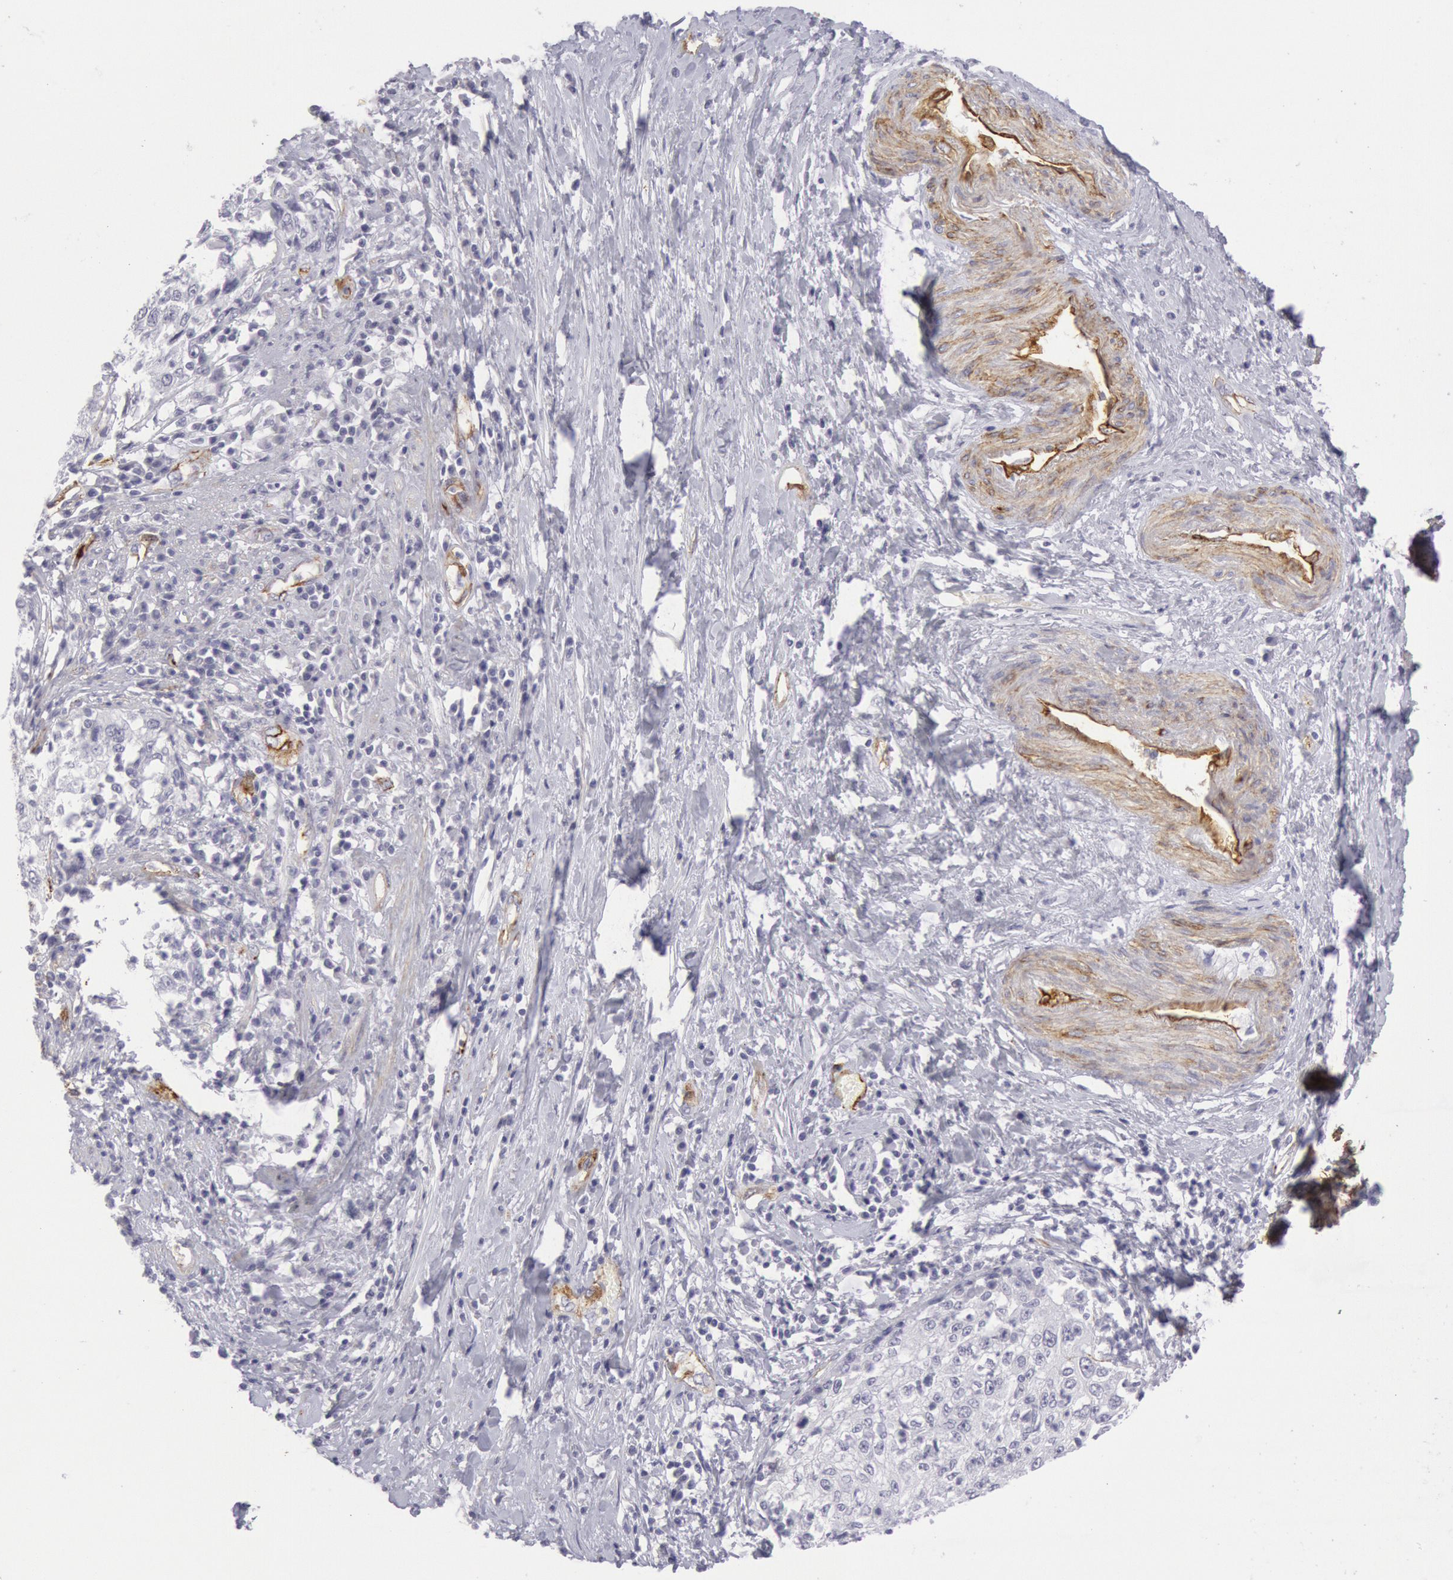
{"staining": {"intensity": "negative", "quantity": "none", "location": "none"}, "tissue": "cervical cancer", "cell_type": "Tumor cells", "image_type": "cancer", "snomed": [{"axis": "morphology", "description": "Squamous cell carcinoma, NOS"}, {"axis": "topography", "description": "Cervix"}], "caption": "Tumor cells show no significant protein positivity in cervical squamous cell carcinoma.", "gene": "CDH13", "patient": {"sex": "female", "age": 57}}